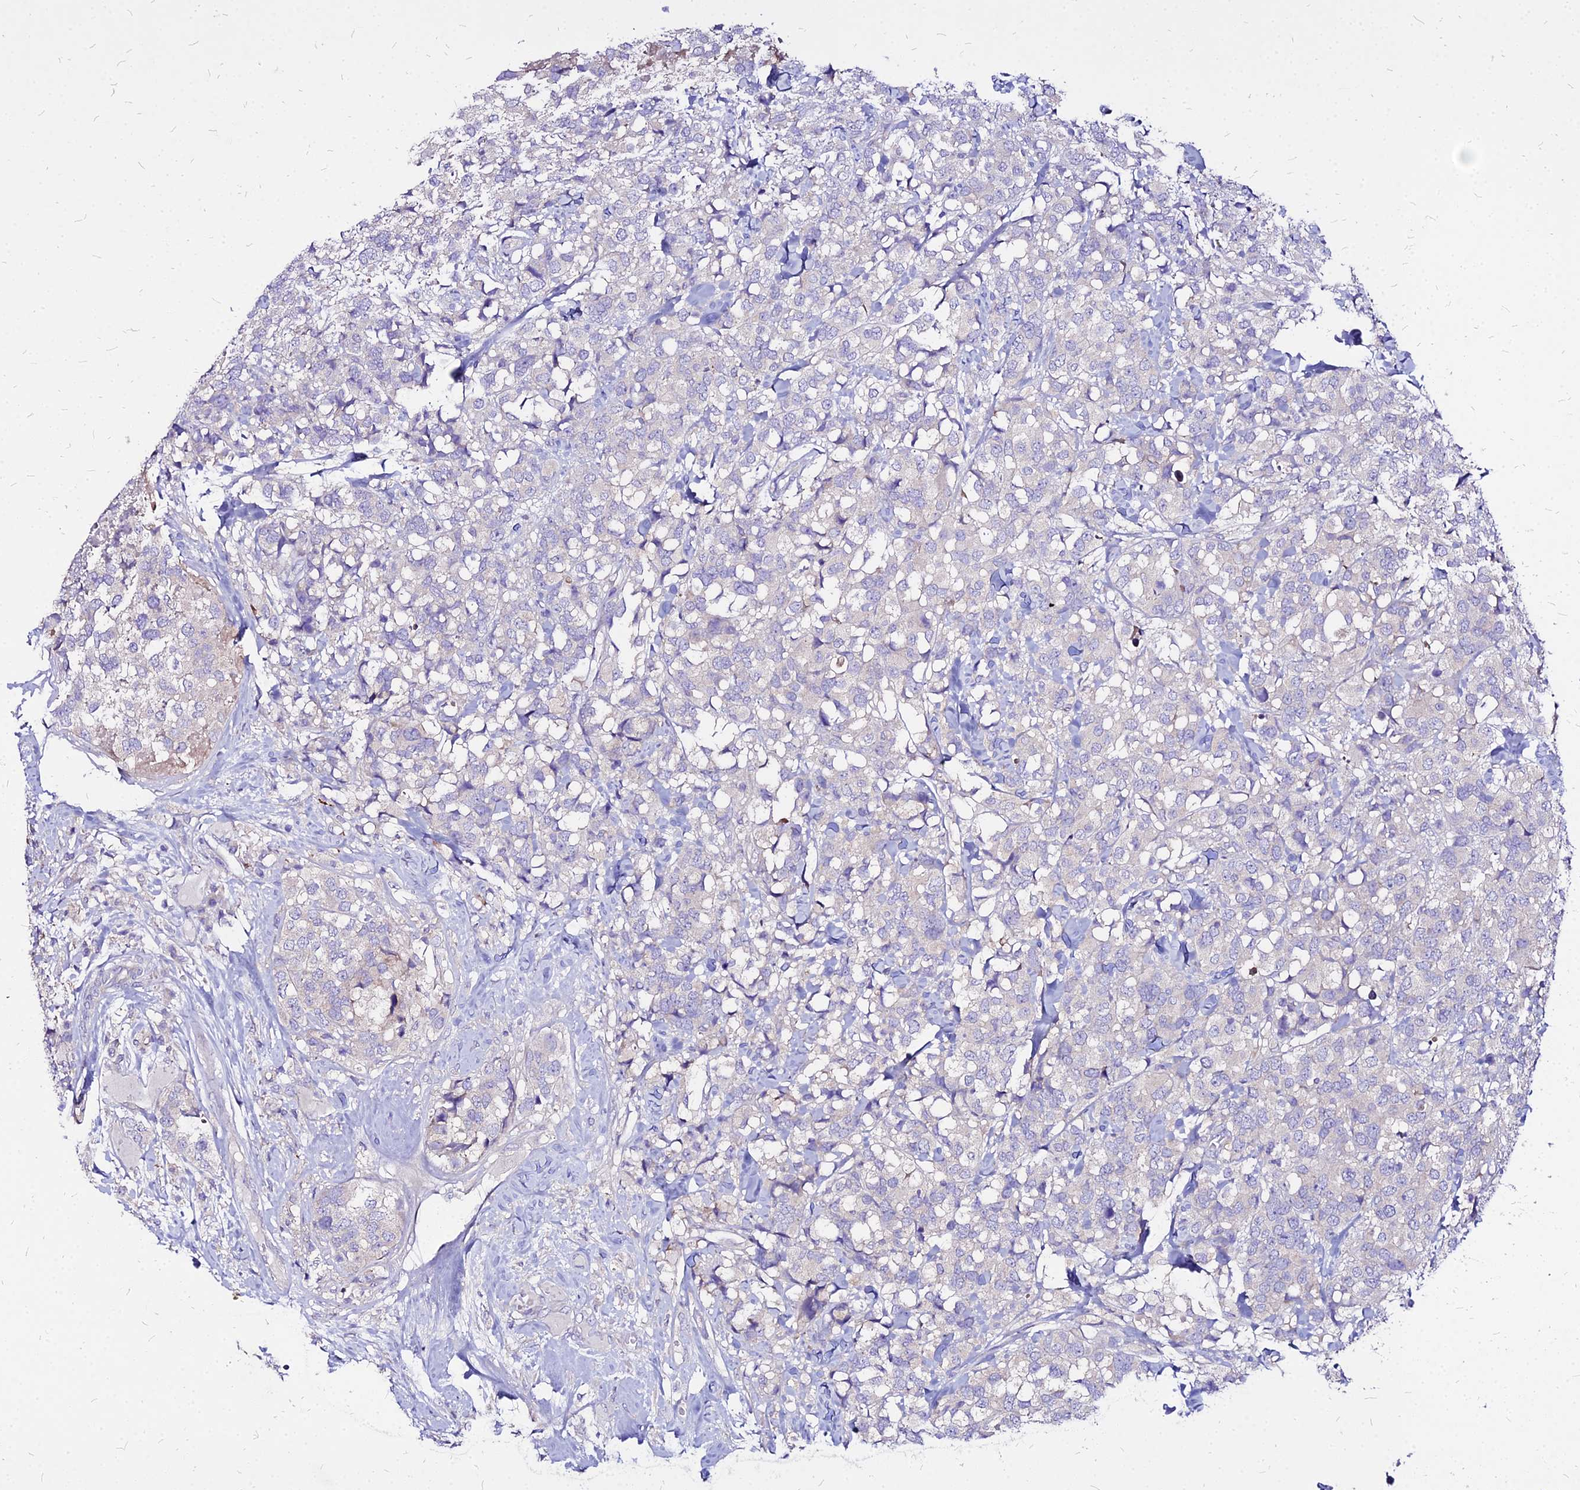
{"staining": {"intensity": "negative", "quantity": "none", "location": "none"}, "tissue": "breast cancer", "cell_type": "Tumor cells", "image_type": "cancer", "snomed": [{"axis": "morphology", "description": "Lobular carcinoma"}, {"axis": "topography", "description": "Breast"}], "caption": "DAB (3,3'-diaminobenzidine) immunohistochemical staining of lobular carcinoma (breast) reveals no significant staining in tumor cells.", "gene": "COMMD10", "patient": {"sex": "female", "age": 59}}